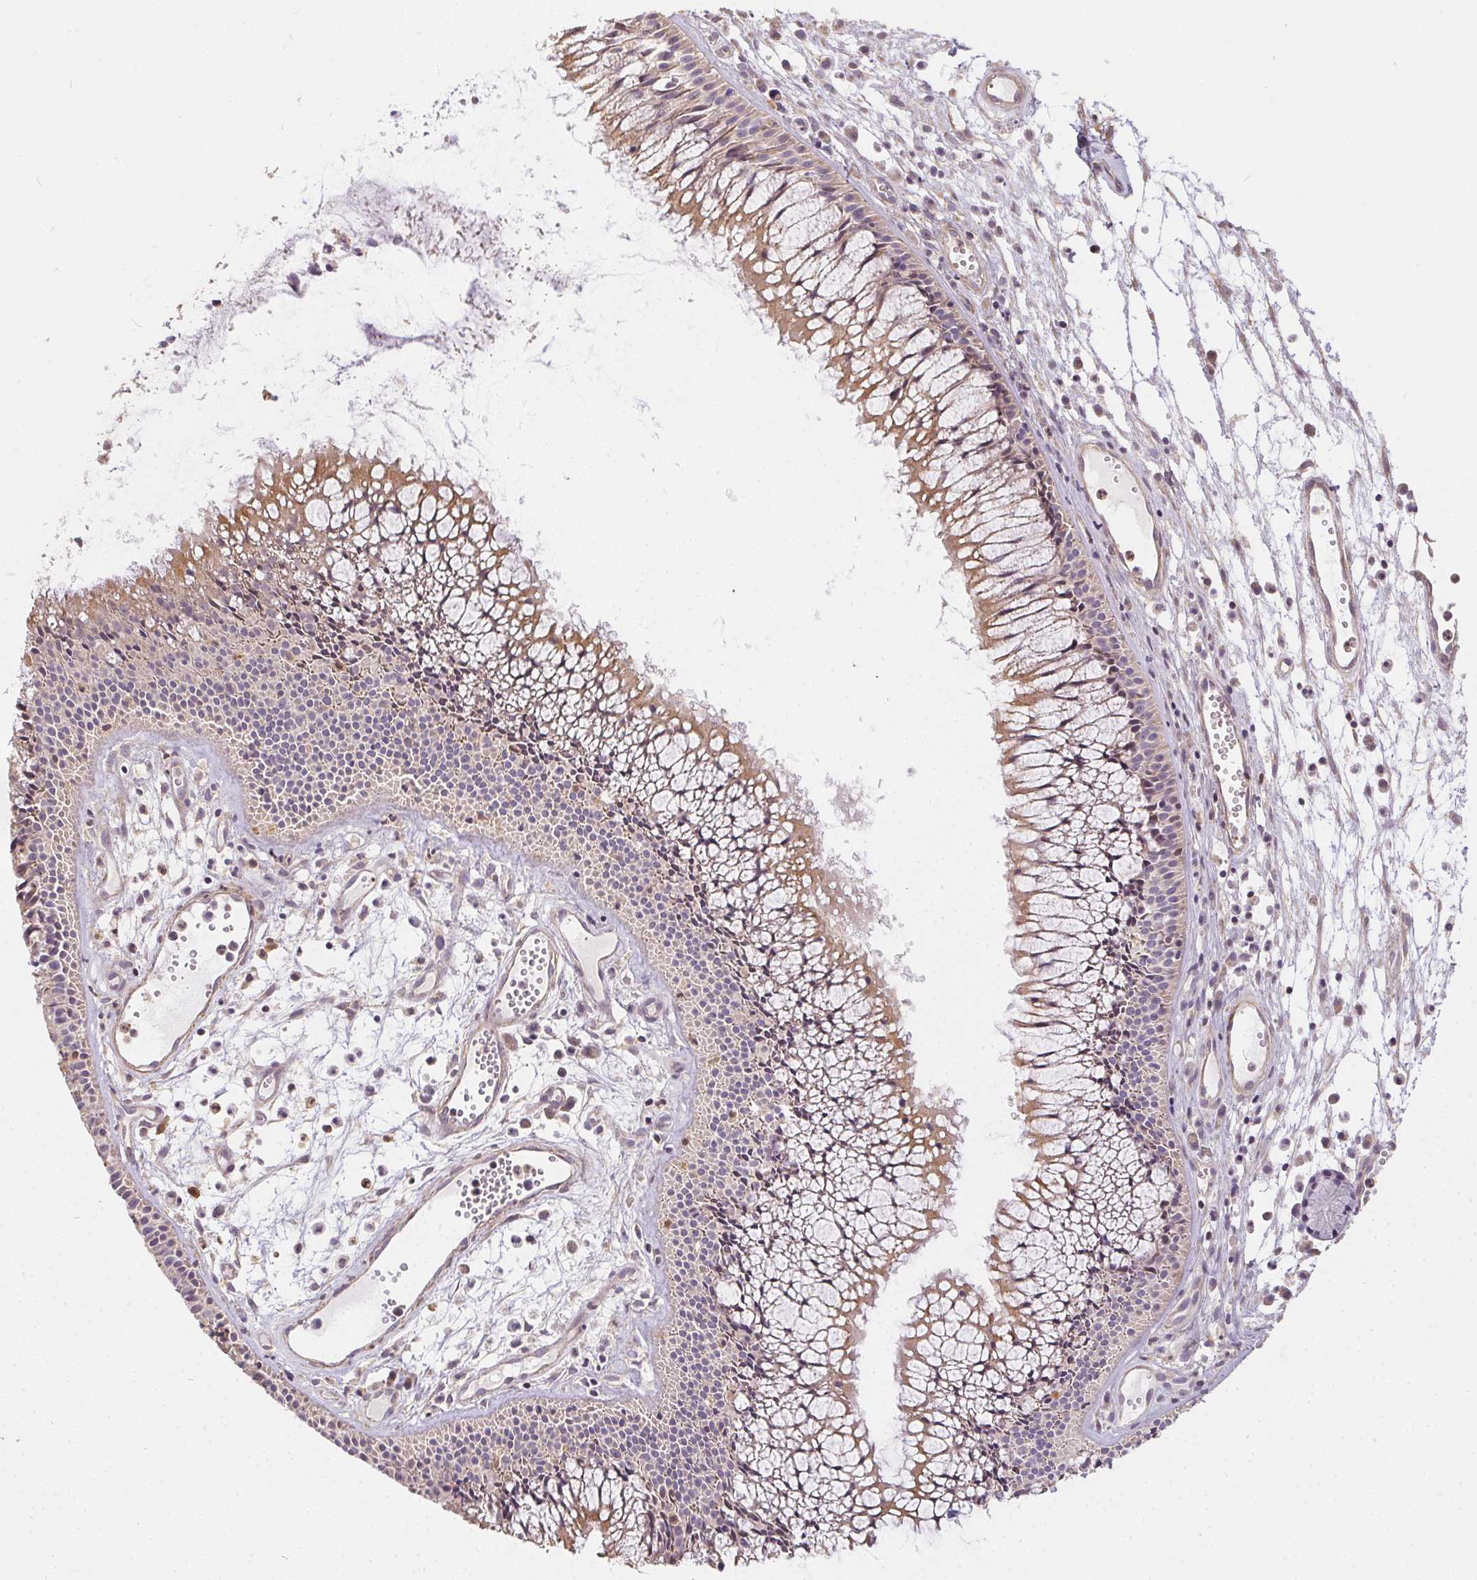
{"staining": {"intensity": "moderate", "quantity": "25%-75%", "location": "cytoplasmic/membranous"}, "tissue": "nasopharynx", "cell_type": "Respiratory epithelial cells", "image_type": "normal", "snomed": [{"axis": "morphology", "description": "Normal tissue, NOS"}, {"axis": "topography", "description": "Nasopharynx"}], "caption": "A brown stain shows moderate cytoplasmic/membranous expression of a protein in respiratory epithelial cells of unremarkable nasopharynx. The protein of interest is stained brown, and the nuclei are stained in blue (DAB (3,3'-diaminobenzidine) IHC with brightfield microscopy, high magnification).", "gene": "REV3L", "patient": {"sex": "male", "age": 31}}